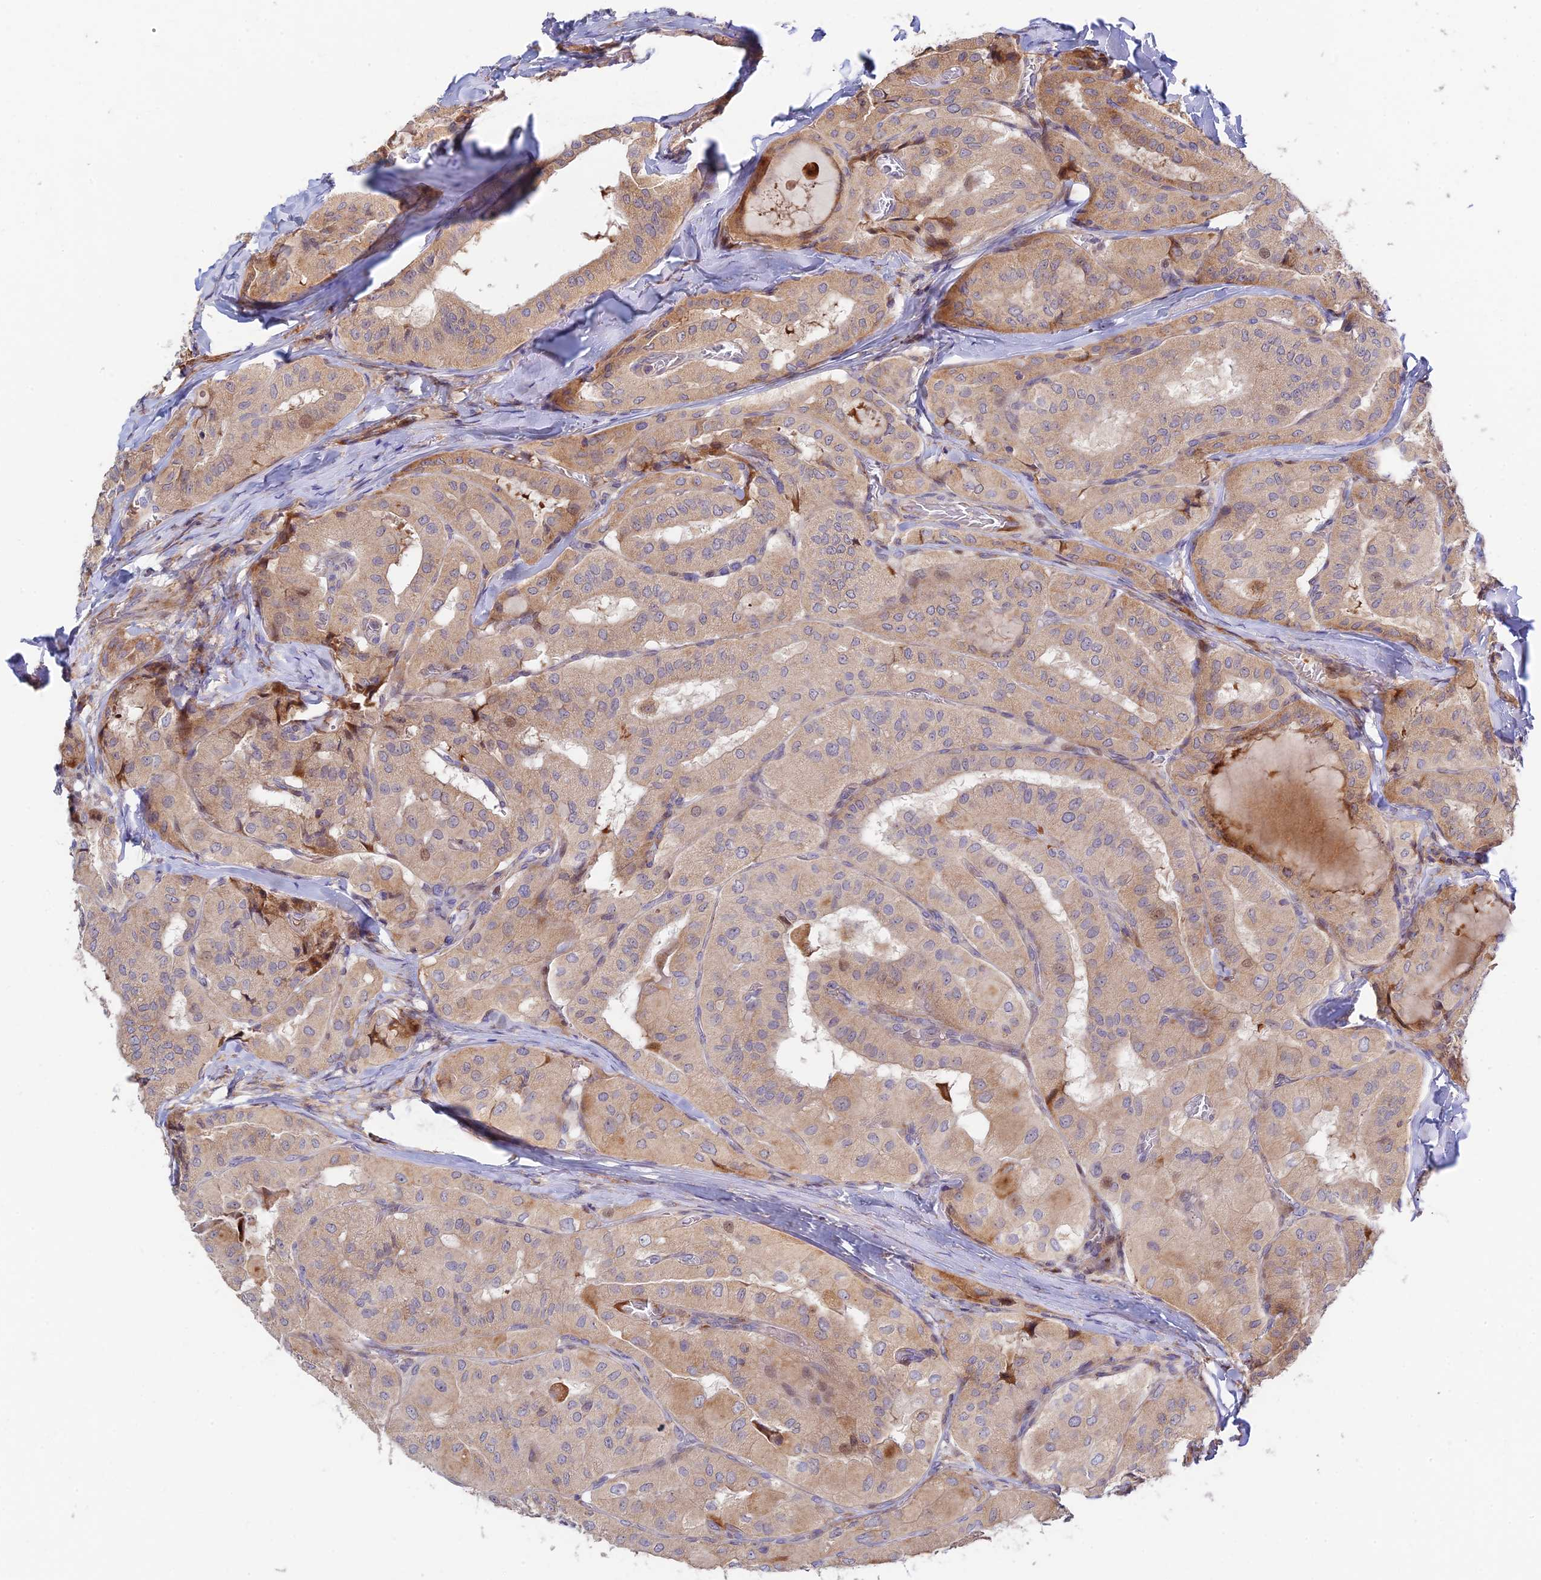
{"staining": {"intensity": "weak", "quantity": "25%-75%", "location": "cytoplasmic/membranous"}, "tissue": "thyroid cancer", "cell_type": "Tumor cells", "image_type": "cancer", "snomed": [{"axis": "morphology", "description": "Normal tissue, NOS"}, {"axis": "morphology", "description": "Papillary adenocarcinoma, NOS"}, {"axis": "topography", "description": "Thyroid gland"}], "caption": "Human thyroid papillary adenocarcinoma stained with a protein marker reveals weak staining in tumor cells.", "gene": "FUOM", "patient": {"sex": "female", "age": 59}}